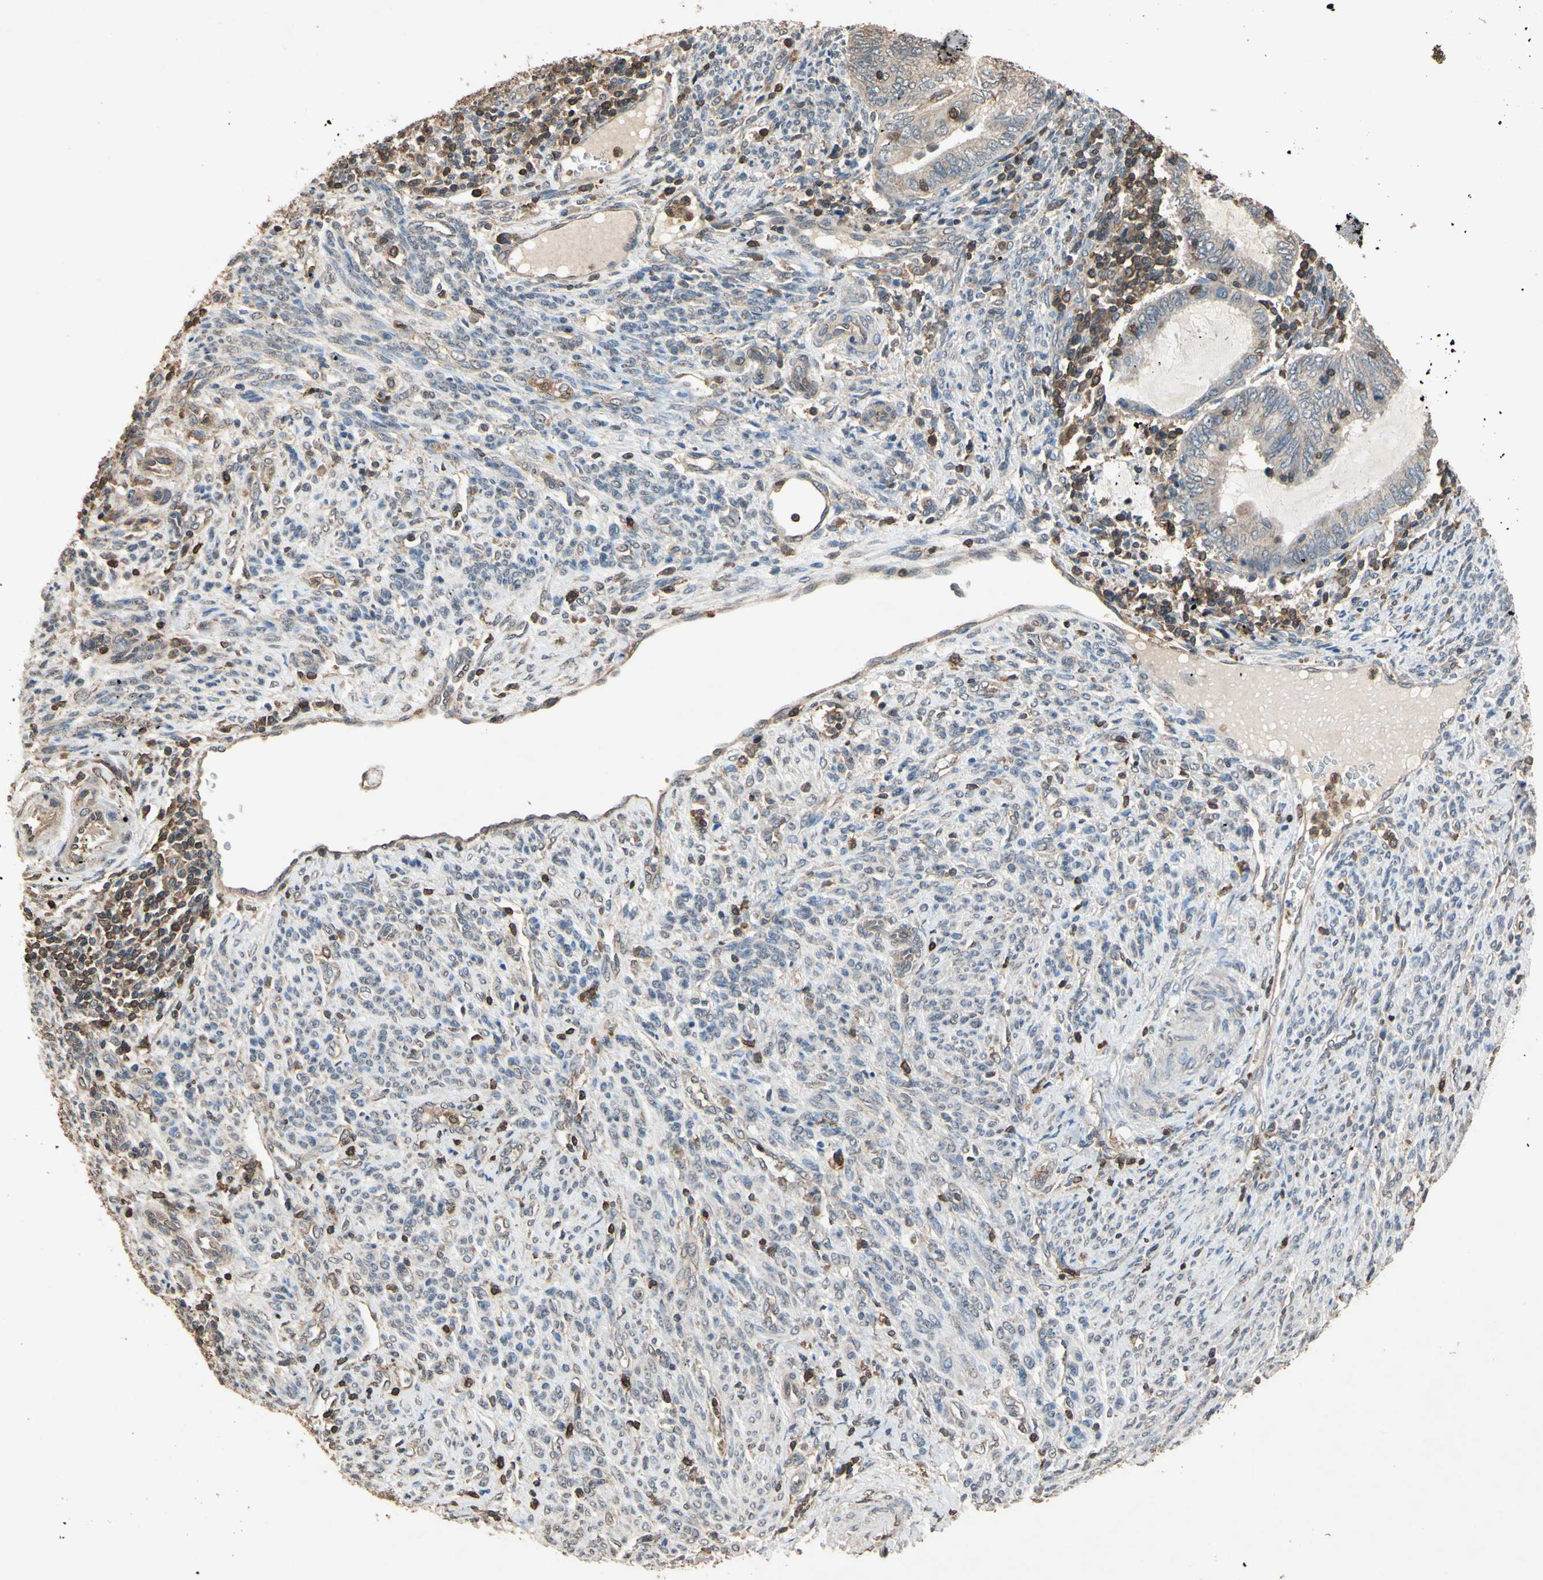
{"staining": {"intensity": "weak", "quantity": "<25%", "location": "cytoplasmic/membranous"}, "tissue": "endometrial cancer", "cell_type": "Tumor cells", "image_type": "cancer", "snomed": [{"axis": "morphology", "description": "Adenocarcinoma, NOS"}, {"axis": "topography", "description": "Uterus"}, {"axis": "topography", "description": "Endometrium"}], "caption": "High power microscopy micrograph of an immunohistochemistry (IHC) image of endometrial cancer (adenocarcinoma), revealing no significant staining in tumor cells. (DAB (3,3'-diaminobenzidine) IHC visualized using brightfield microscopy, high magnification).", "gene": "MAP3K10", "patient": {"sex": "female", "age": 70}}